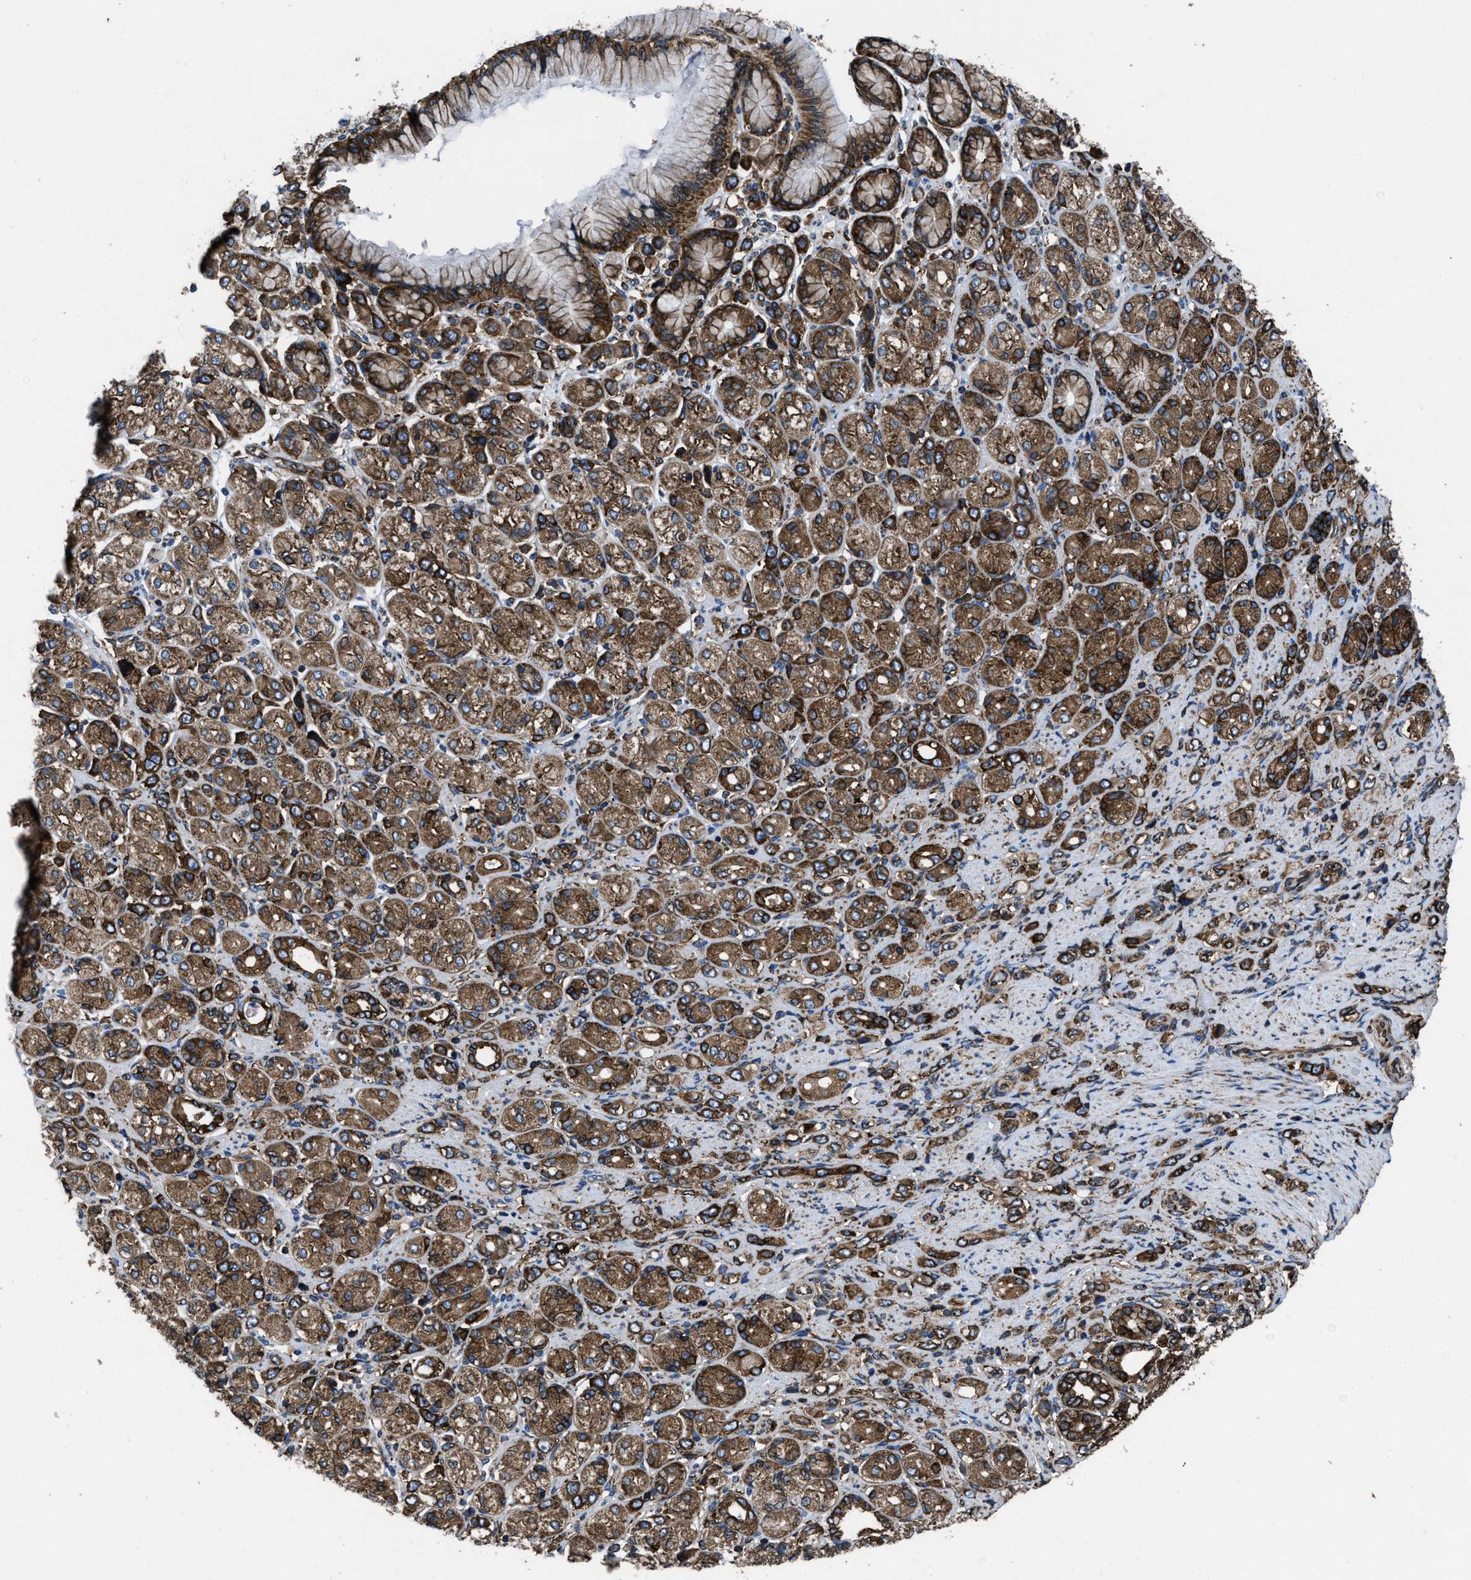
{"staining": {"intensity": "moderate", "quantity": ">75%", "location": "cytoplasmic/membranous"}, "tissue": "stomach cancer", "cell_type": "Tumor cells", "image_type": "cancer", "snomed": [{"axis": "morphology", "description": "Adenocarcinoma, NOS"}, {"axis": "topography", "description": "Stomach"}], "caption": "A brown stain highlights moderate cytoplasmic/membranous positivity of a protein in stomach adenocarcinoma tumor cells.", "gene": "CAPRIN1", "patient": {"sex": "female", "age": 65}}